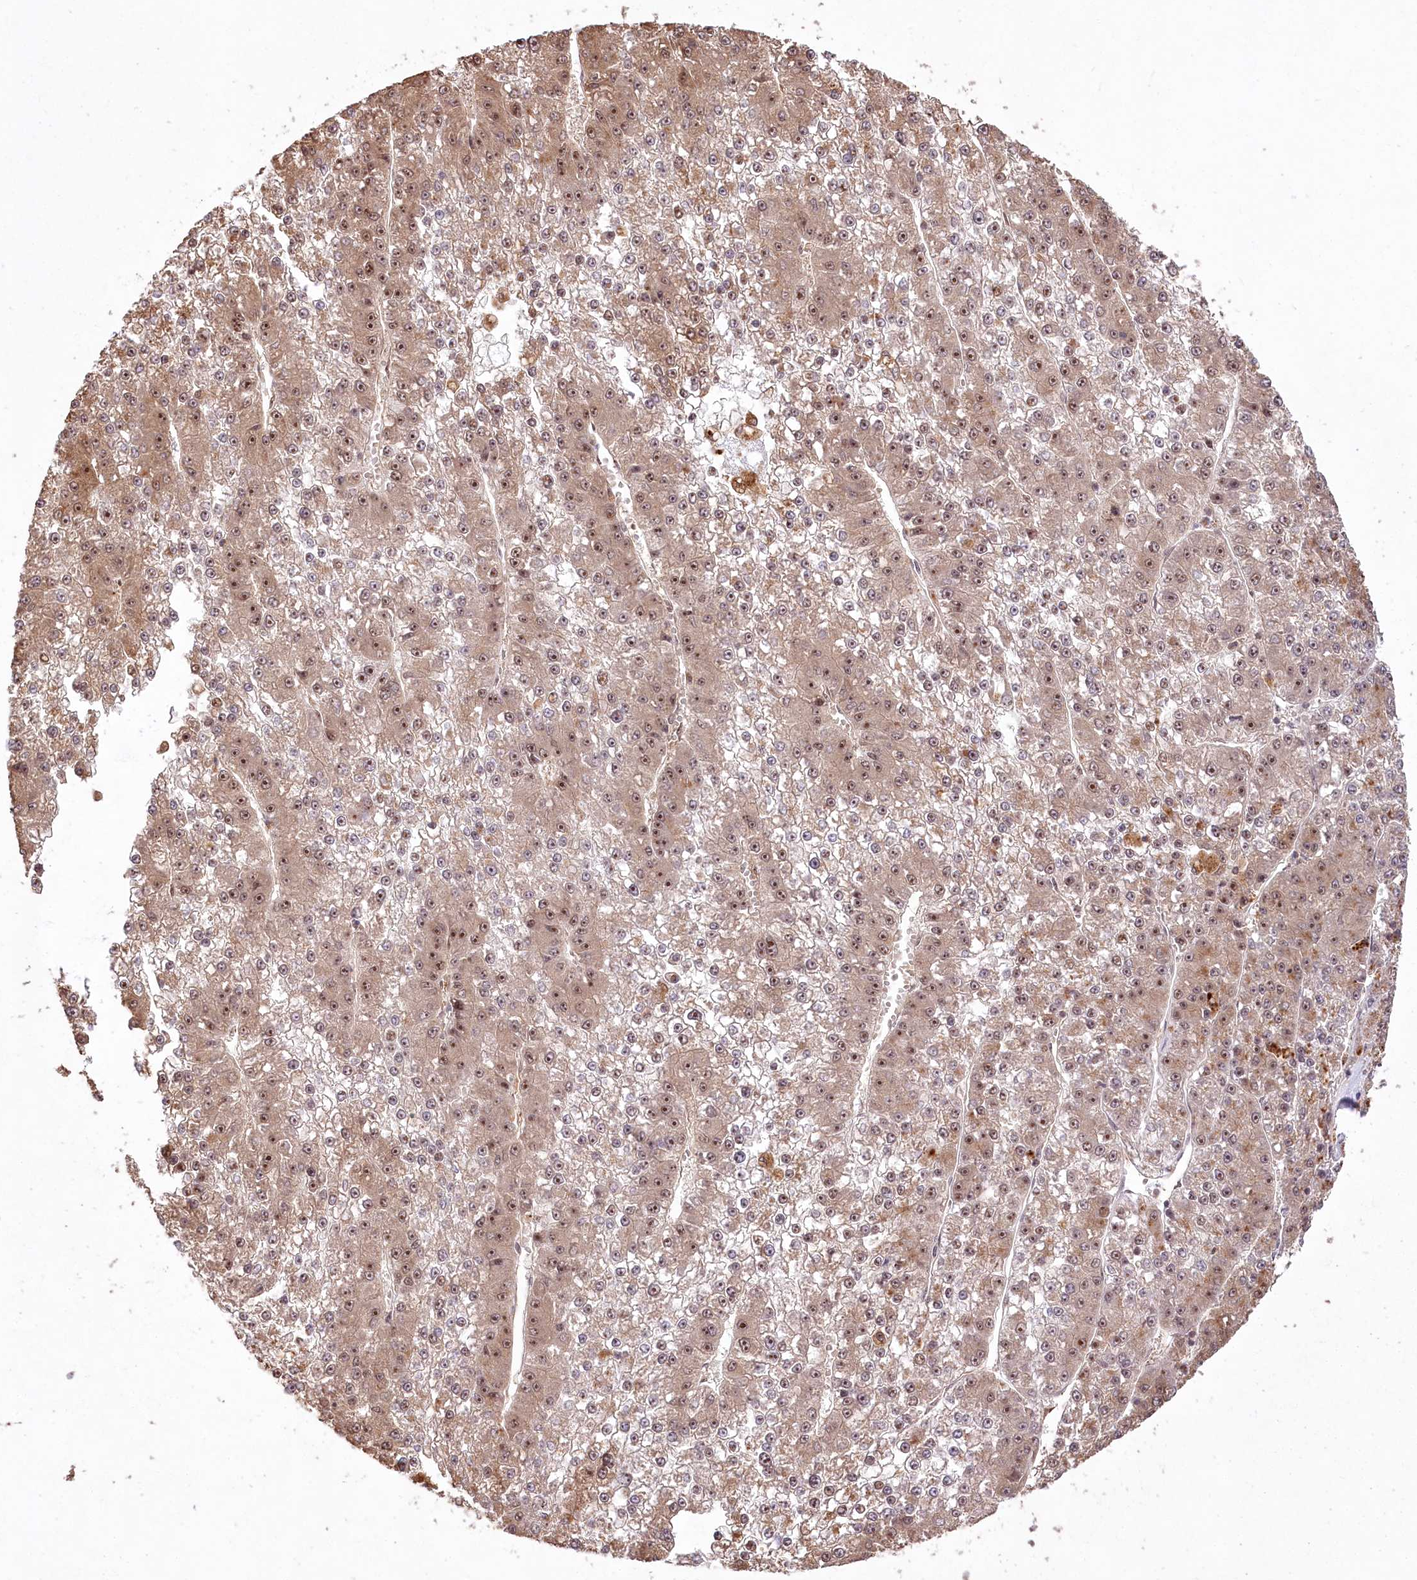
{"staining": {"intensity": "moderate", "quantity": ">75%", "location": "cytoplasmic/membranous,nuclear"}, "tissue": "liver cancer", "cell_type": "Tumor cells", "image_type": "cancer", "snomed": [{"axis": "morphology", "description": "Carcinoma, Hepatocellular, NOS"}, {"axis": "topography", "description": "Liver"}], "caption": "Moderate cytoplasmic/membranous and nuclear protein expression is present in approximately >75% of tumor cells in hepatocellular carcinoma (liver). (brown staining indicates protein expression, while blue staining denotes nuclei).", "gene": "SERGEF", "patient": {"sex": "female", "age": 73}}